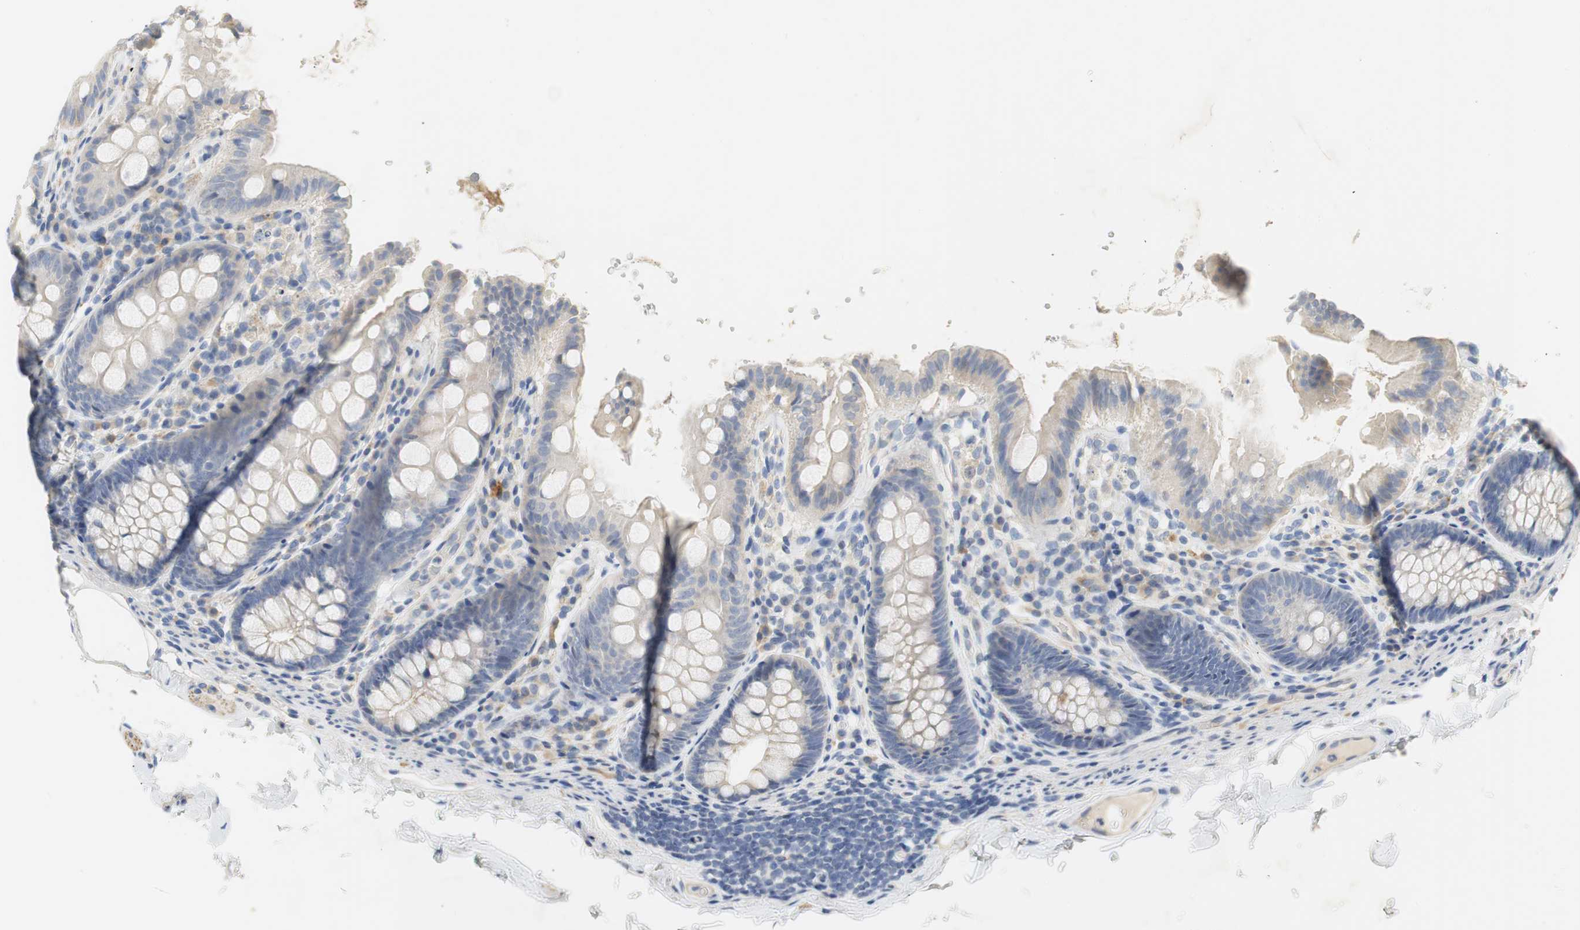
{"staining": {"intensity": "weak", "quantity": "25%-75%", "location": "cytoplasmic/membranous"}, "tissue": "colon", "cell_type": "Endothelial cells", "image_type": "normal", "snomed": [{"axis": "morphology", "description": "Normal tissue, NOS"}, {"axis": "topography", "description": "Colon"}], "caption": "Unremarkable colon shows weak cytoplasmic/membranous positivity in approximately 25%-75% of endothelial cells.", "gene": "CCM2L", "patient": {"sex": "female", "age": 61}}